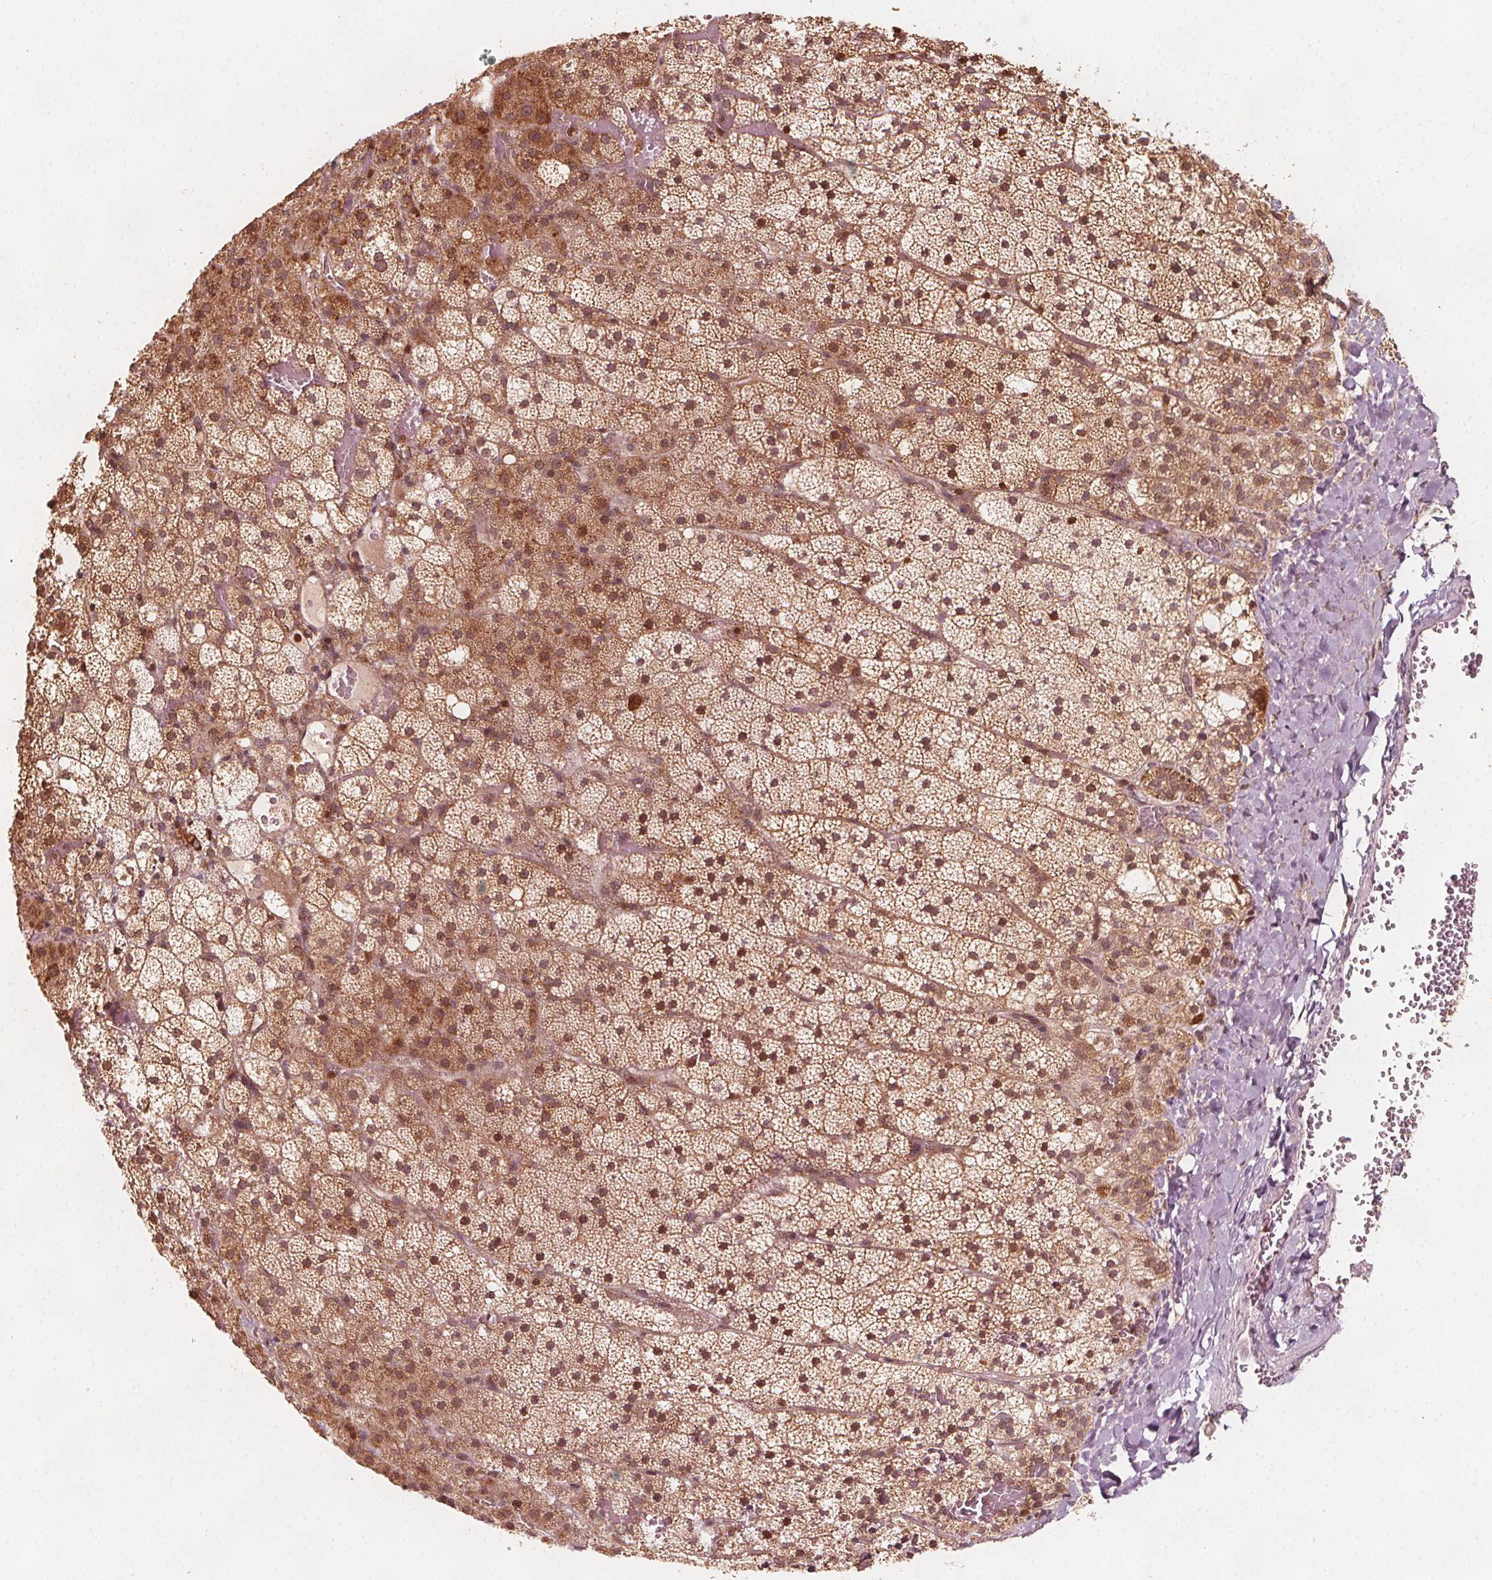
{"staining": {"intensity": "moderate", "quantity": ">75%", "location": "cytoplasmic/membranous,nuclear"}, "tissue": "adrenal gland", "cell_type": "Glandular cells", "image_type": "normal", "snomed": [{"axis": "morphology", "description": "Normal tissue, NOS"}, {"axis": "topography", "description": "Adrenal gland"}], "caption": "DAB immunohistochemical staining of normal human adrenal gland displays moderate cytoplasmic/membranous,nuclear protein expression in approximately >75% of glandular cells.", "gene": "AIP", "patient": {"sex": "male", "age": 53}}